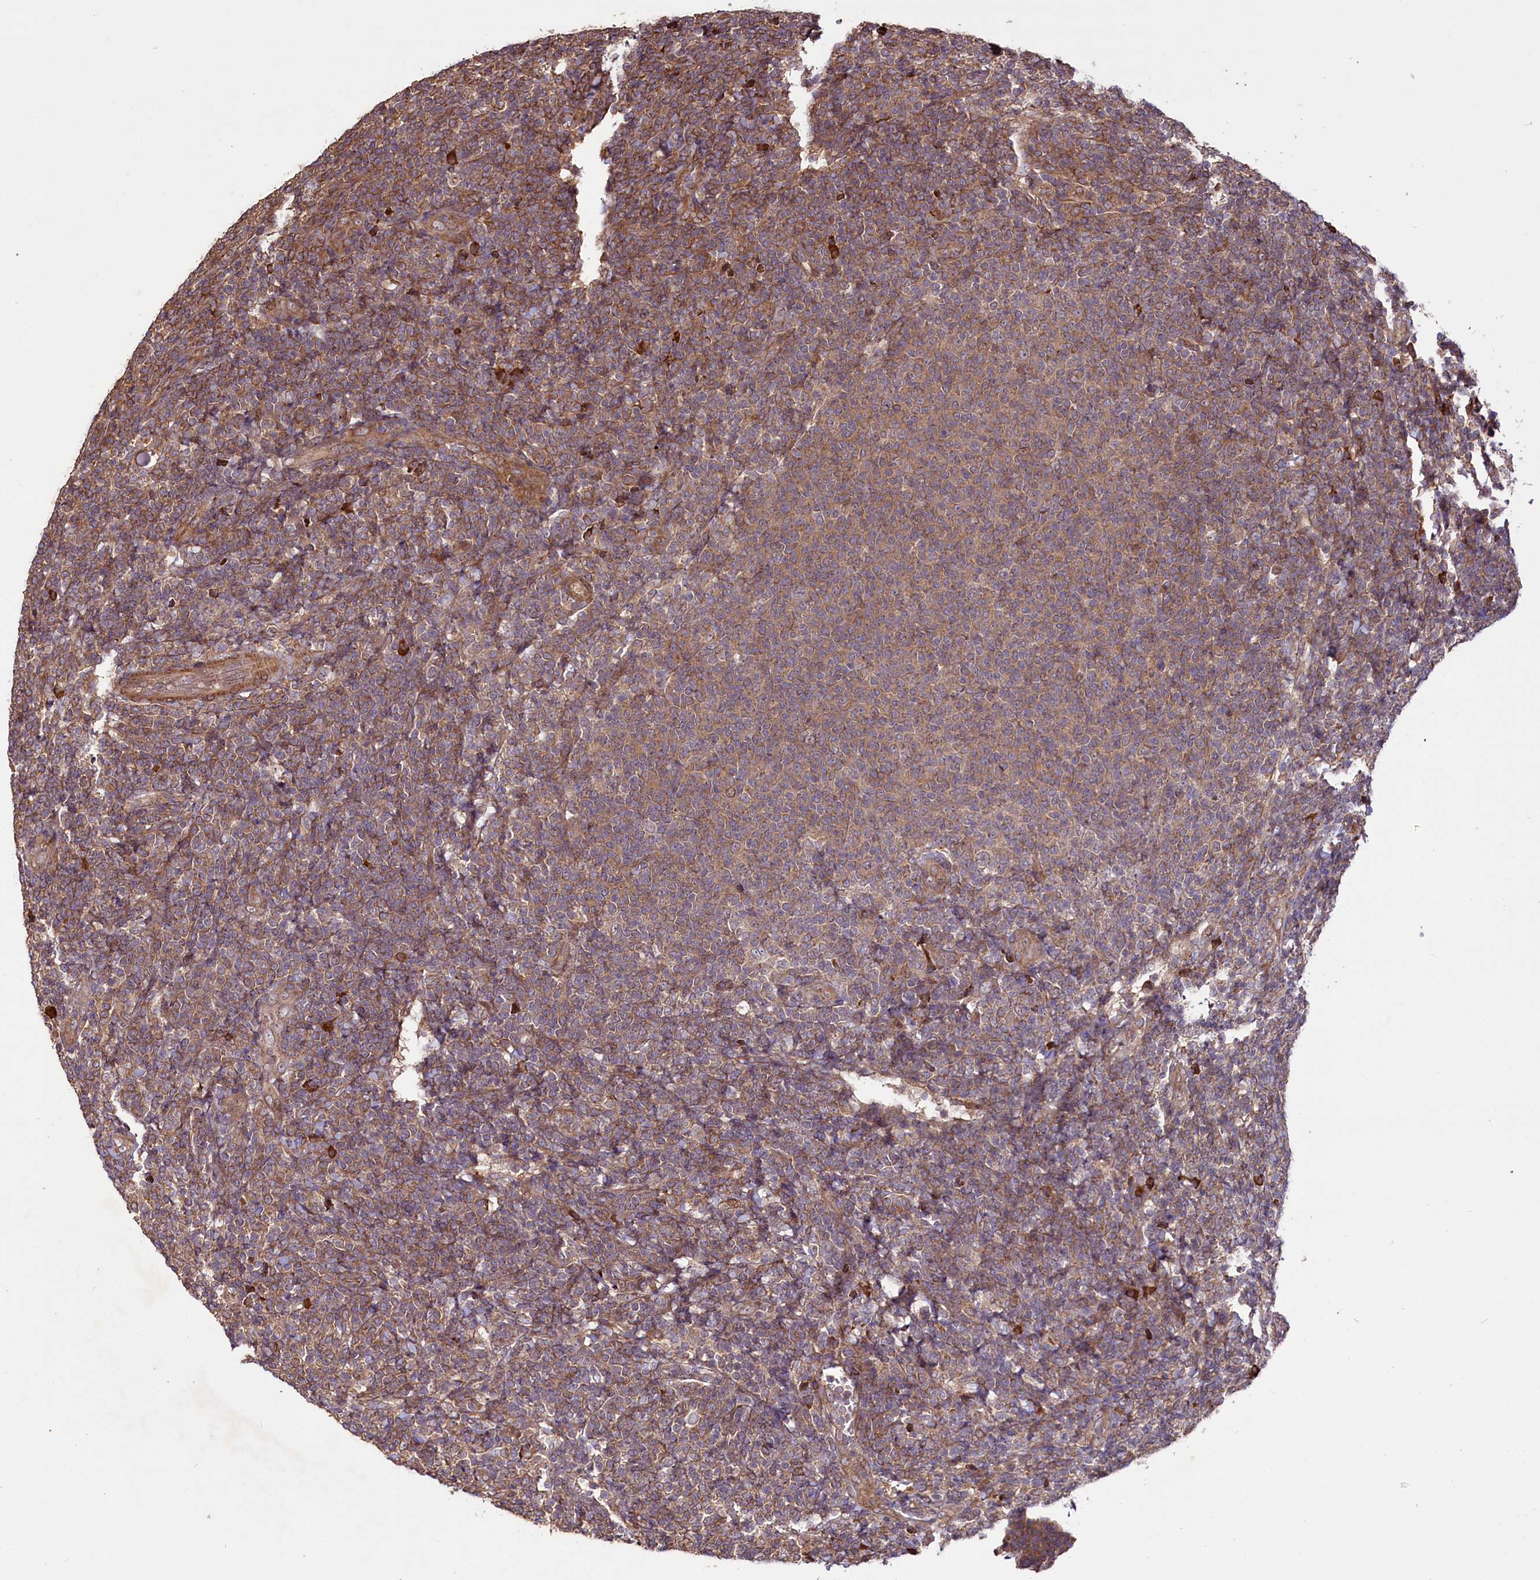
{"staining": {"intensity": "moderate", "quantity": ">75%", "location": "cytoplasmic/membranous"}, "tissue": "lymphoma", "cell_type": "Tumor cells", "image_type": "cancer", "snomed": [{"axis": "morphology", "description": "Malignant lymphoma, non-Hodgkin's type, Low grade"}, {"axis": "topography", "description": "Lymph node"}], "caption": "Human lymphoma stained for a protein (brown) displays moderate cytoplasmic/membranous positive expression in approximately >75% of tumor cells.", "gene": "HDAC5", "patient": {"sex": "male", "age": 66}}